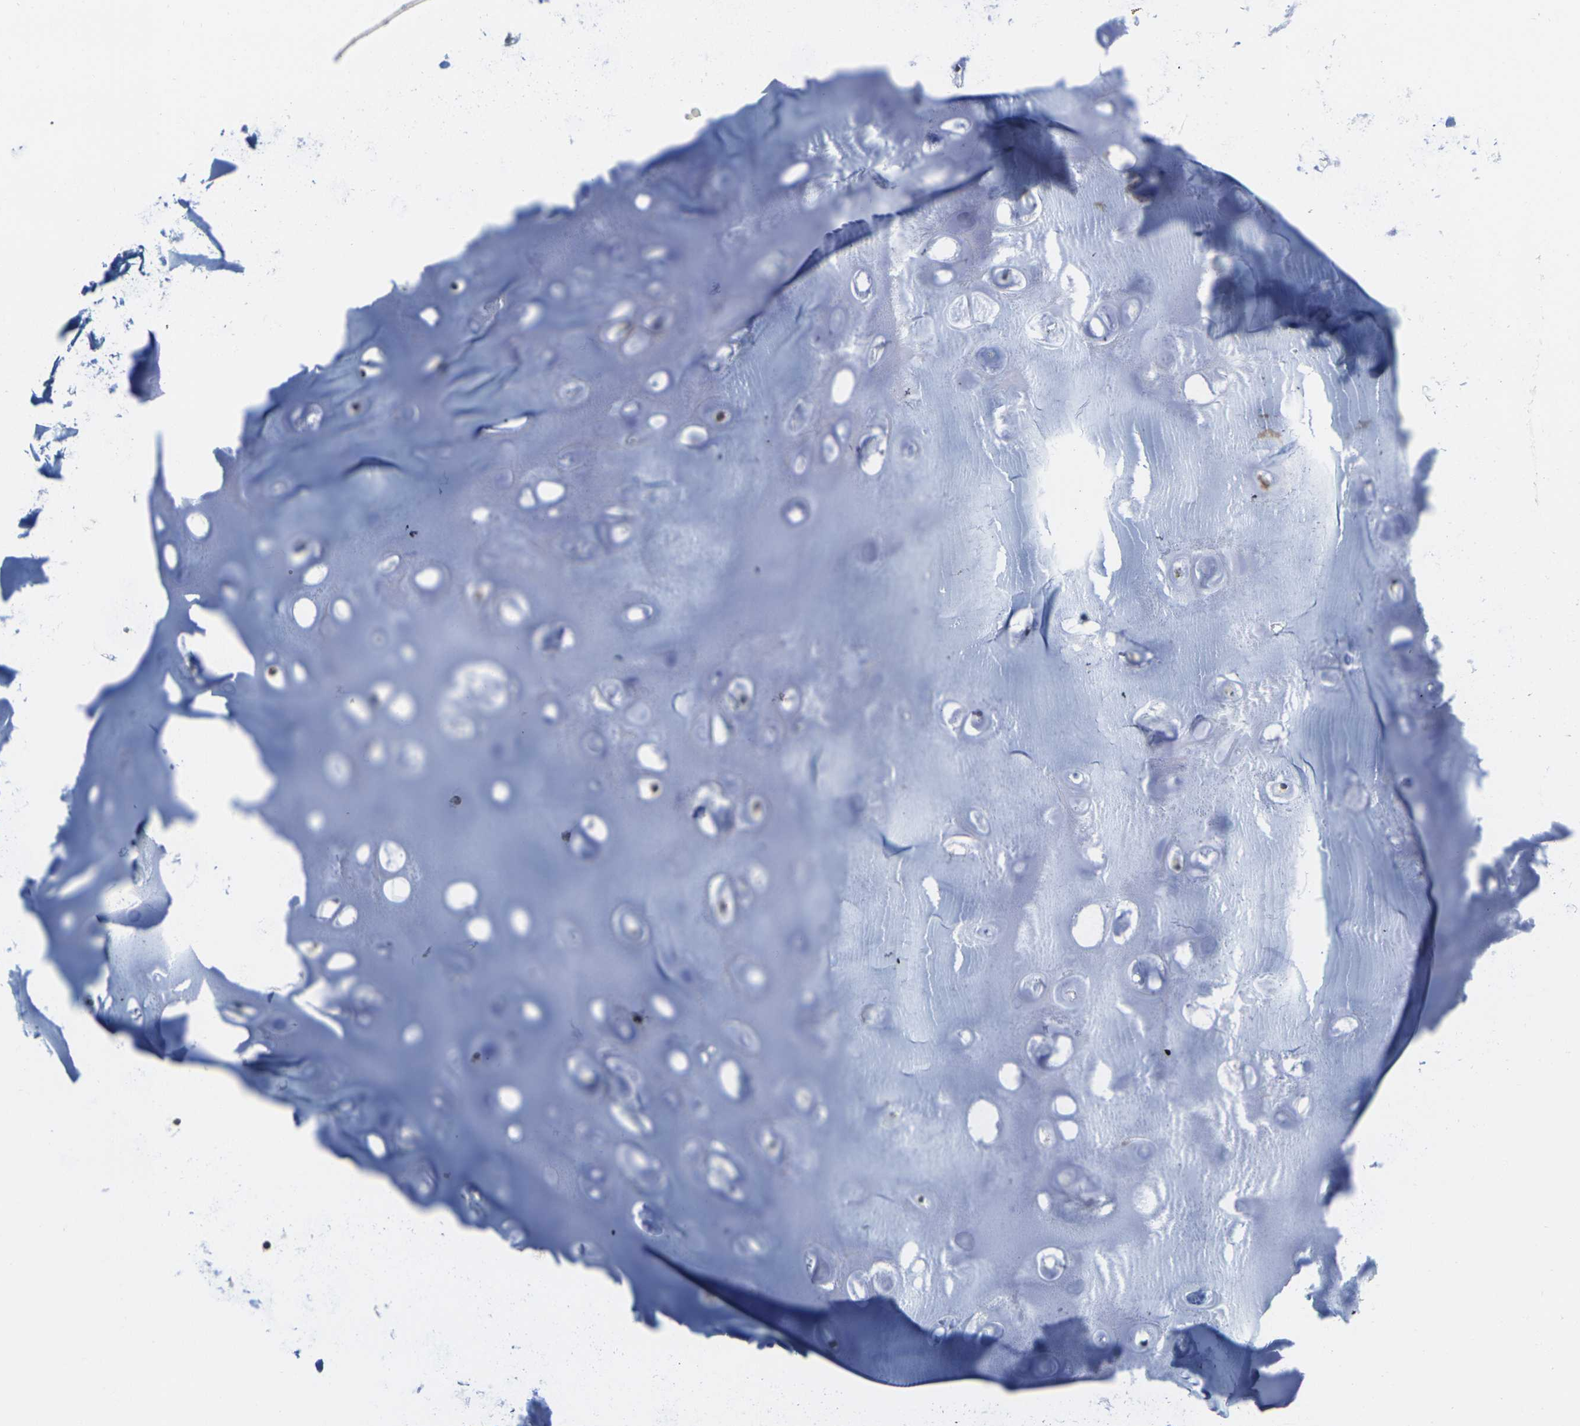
{"staining": {"intensity": "weak", "quantity": "25%-75%", "location": "cytoplasmic/membranous,nuclear"}, "tissue": "adipose tissue", "cell_type": "Adipocytes", "image_type": "normal", "snomed": [{"axis": "morphology", "description": "Normal tissue, NOS"}, {"axis": "topography", "description": "Cartilage tissue"}, {"axis": "topography", "description": "Bronchus"}], "caption": "Protein staining reveals weak cytoplasmic/membranous,nuclear positivity in approximately 25%-75% of adipocytes in normal adipose tissue. (brown staining indicates protein expression, while blue staining denotes nuclei).", "gene": "BRDT", "patient": {"sex": "female", "age": 73}}